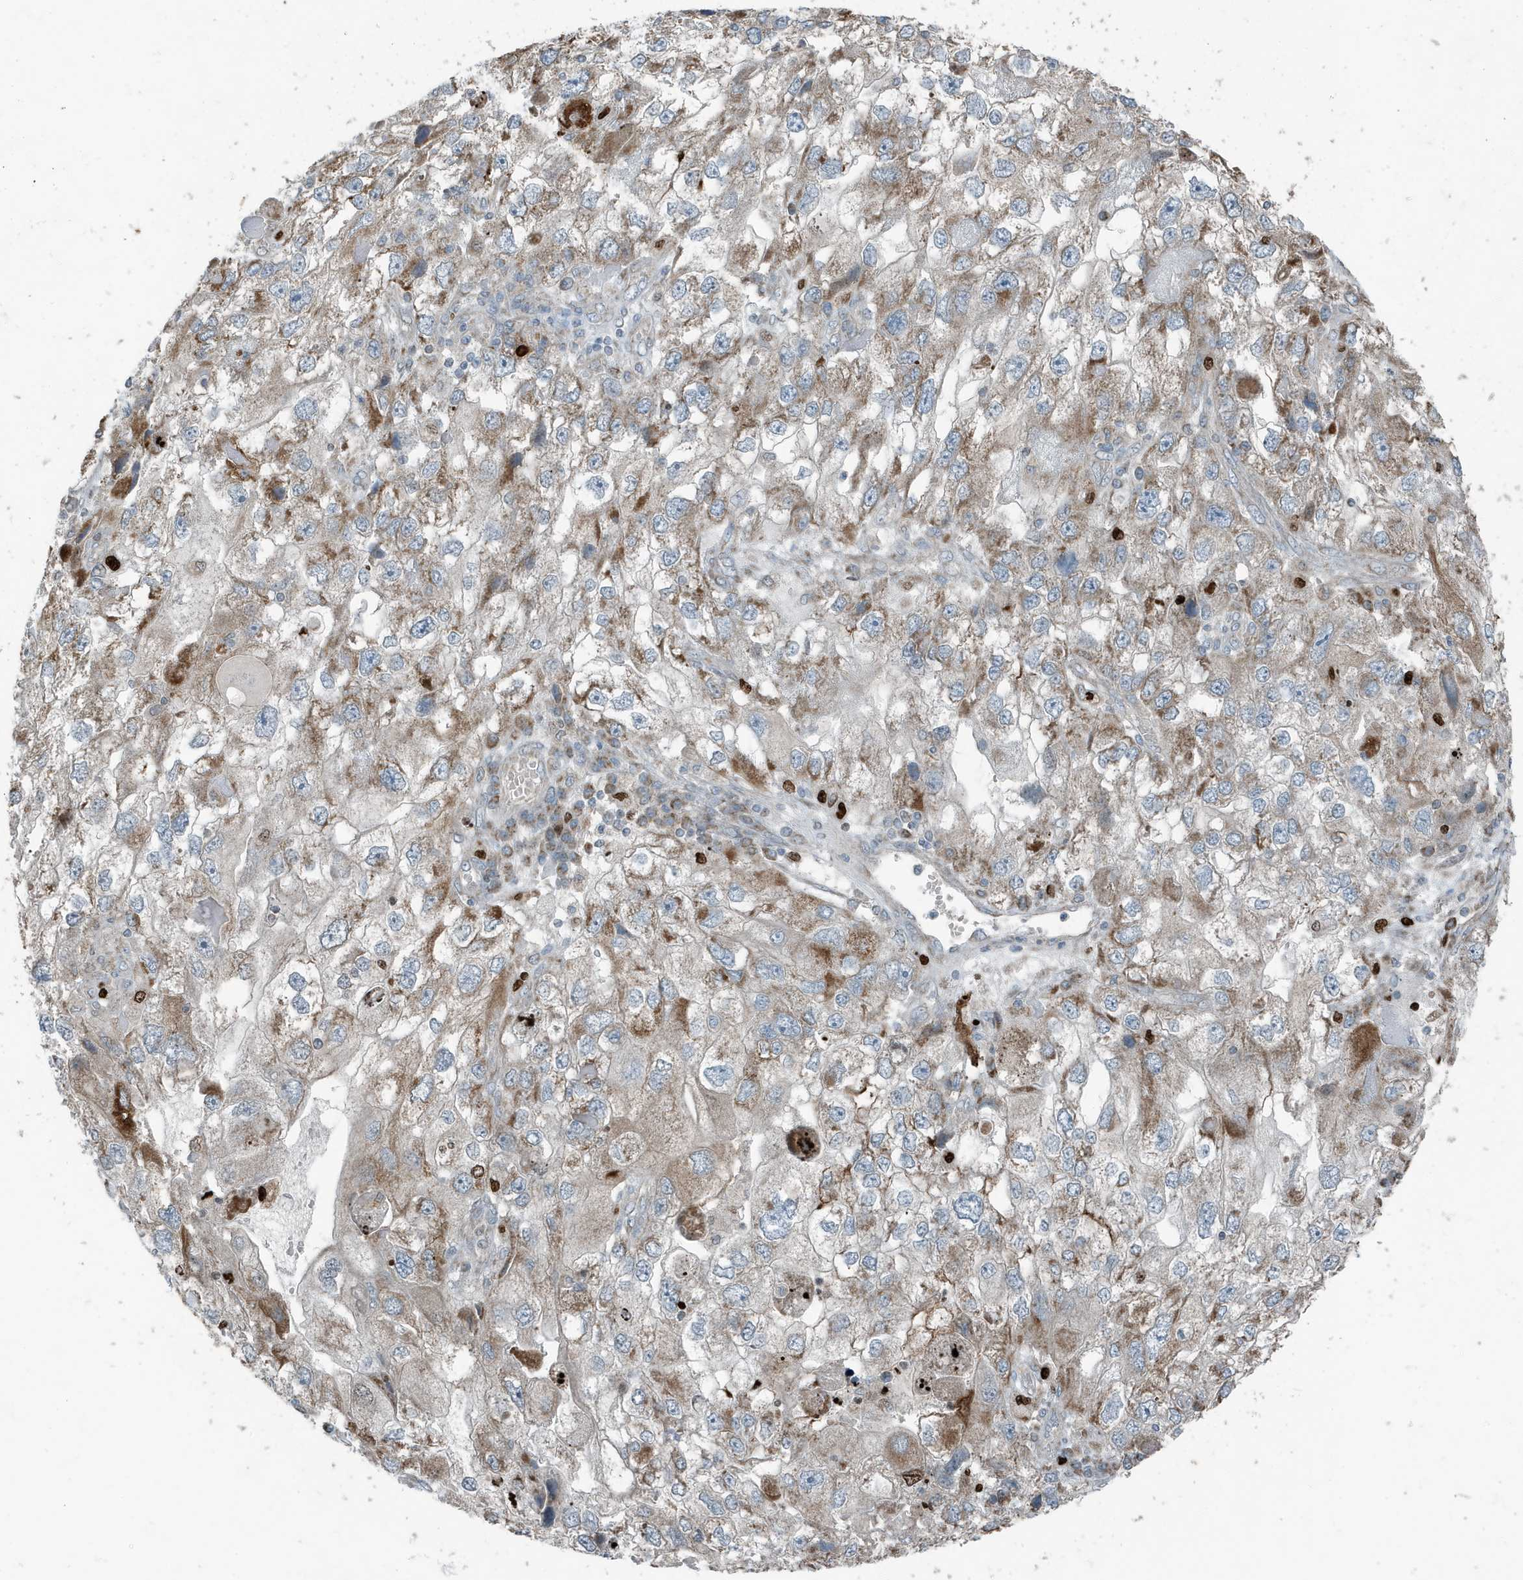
{"staining": {"intensity": "moderate", "quantity": "25%-75%", "location": "cytoplasmic/membranous"}, "tissue": "endometrial cancer", "cell_type": "Tumor cells", "image_type": "cancer", "snomed": [{"axis": "morphology", "description": "Adenocarcinoma, NOS"}, {"axis": "topography", "description": "Endometrium"}], "caption": "Immunohistochemical staining of human adenocarcinoma (endometrial) reveals medium levels of moderate cytoplasmic/membranous protein expression in approximately 25%-75% of tumor cells. (DAB (3,3'-diaminobenzidine) IHC, brown staining for protein, blue staining for nuclei).", "gene": "MT-CYB", "patient": {"sex": "female", "age": 49}}